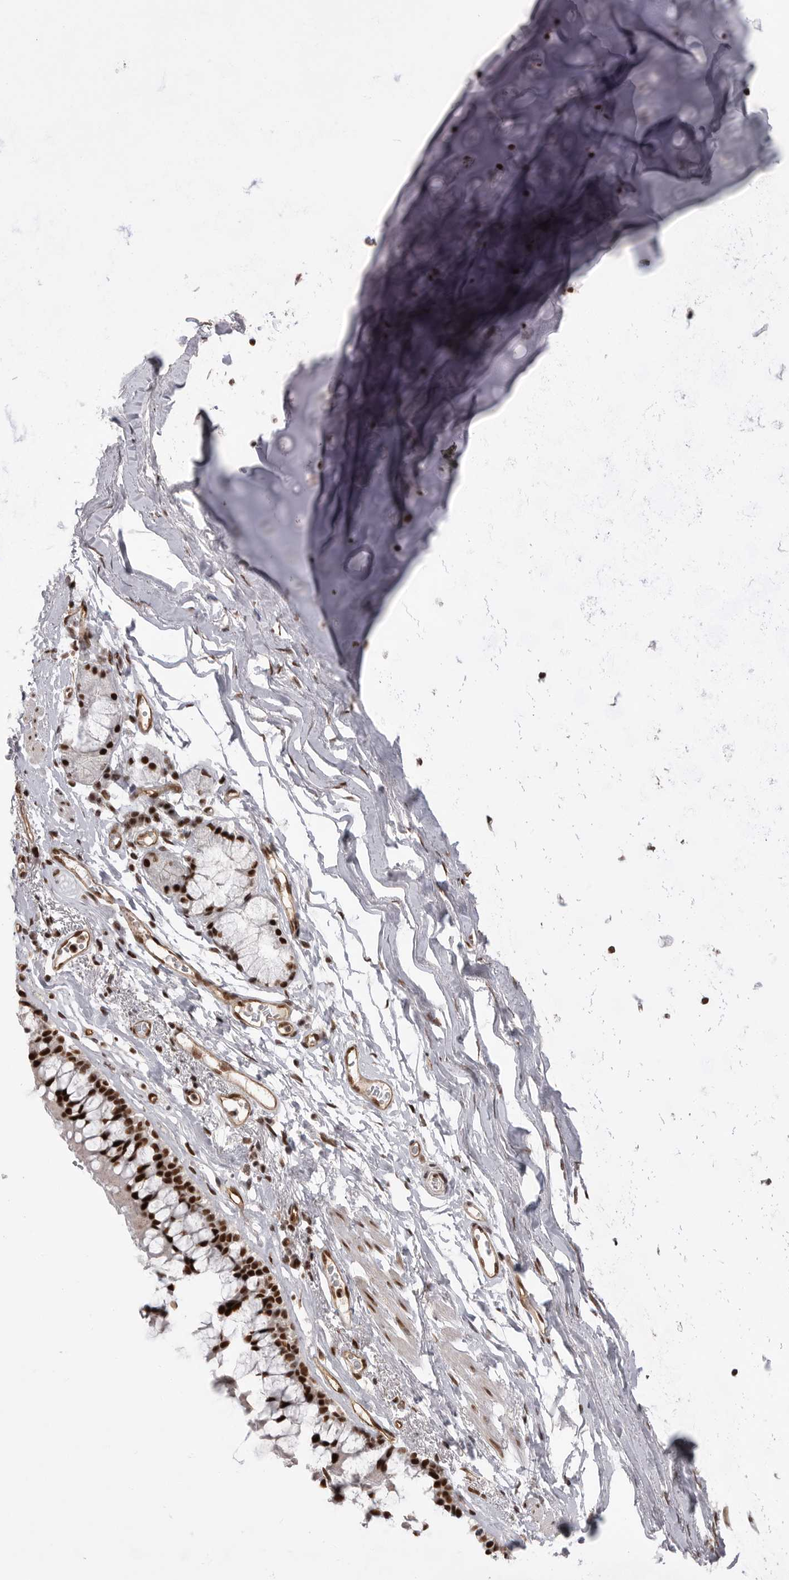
{"staining": {"intensity": "strong", "quantity": ">75%", "location": "nuclear"}, "tissue": "bronchus", "cell_type": "Respiratory epithelial cells", "image_type": "normal", "snomed": [{"axis": "morphology", "description": "Normal tissue, NOS"}, {"axis": "morphology", "description": "Inflammation, NOS"}, {"axis": "topography", "description": "Cartilage tissue"}, {"axis": "topography", "description": "Bronchus"}, {"axis": "topography", "description": "Lung"}], "caption": "This photomicrograph exhibits benign bronchus stained with IHC to label a protein in brown. The nuclear of respiratory epithelial cells show strong positivity for the protein. Nuclei are counter-stained blue.", "gene": "PPP1R8", "patient": {"sex": "female", "age": 64}}